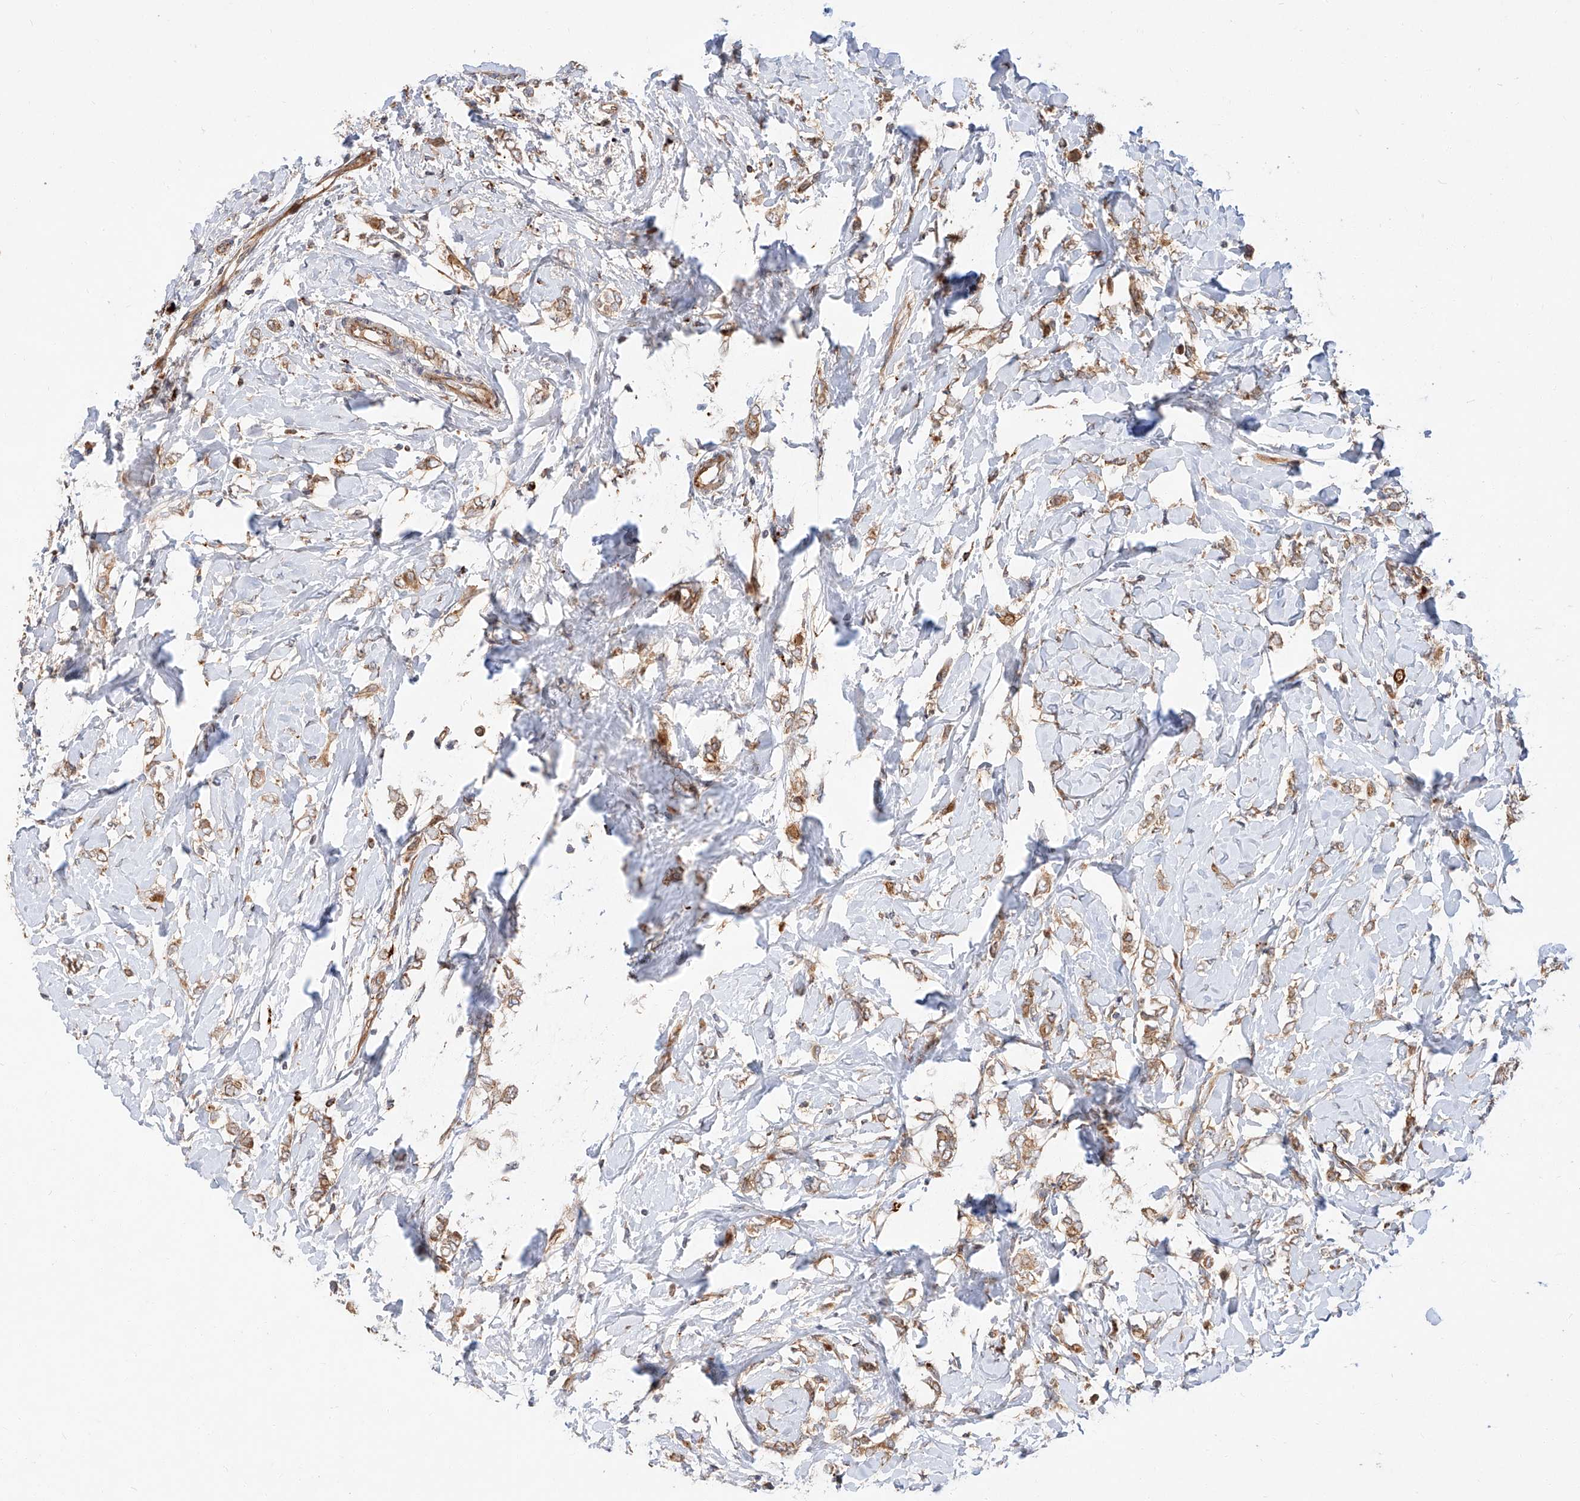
{"staining": {"intensity": "moderate", "quantity": ">75%", "location": "cytoplasmic/membranous"}, "tissue": "breast cancer", "cell_type": "Tumor cells", "image_type": "cancer", "snomed": [{"axis": "morphology", "description": "Normal tissue, NOS"}, {"axis": "morphology", "description": "Lobular carcinoma"}, {"axis": "topography", "description": "Breast"}], "caption": "A micrograph of human lobular carcinoma (breast) stained for a protein displays moderate cytoplasmic/membranous brown staining in tumor cells.", "gene": "DIRAS3", "patient": {"sex": "female", "age": 47}}